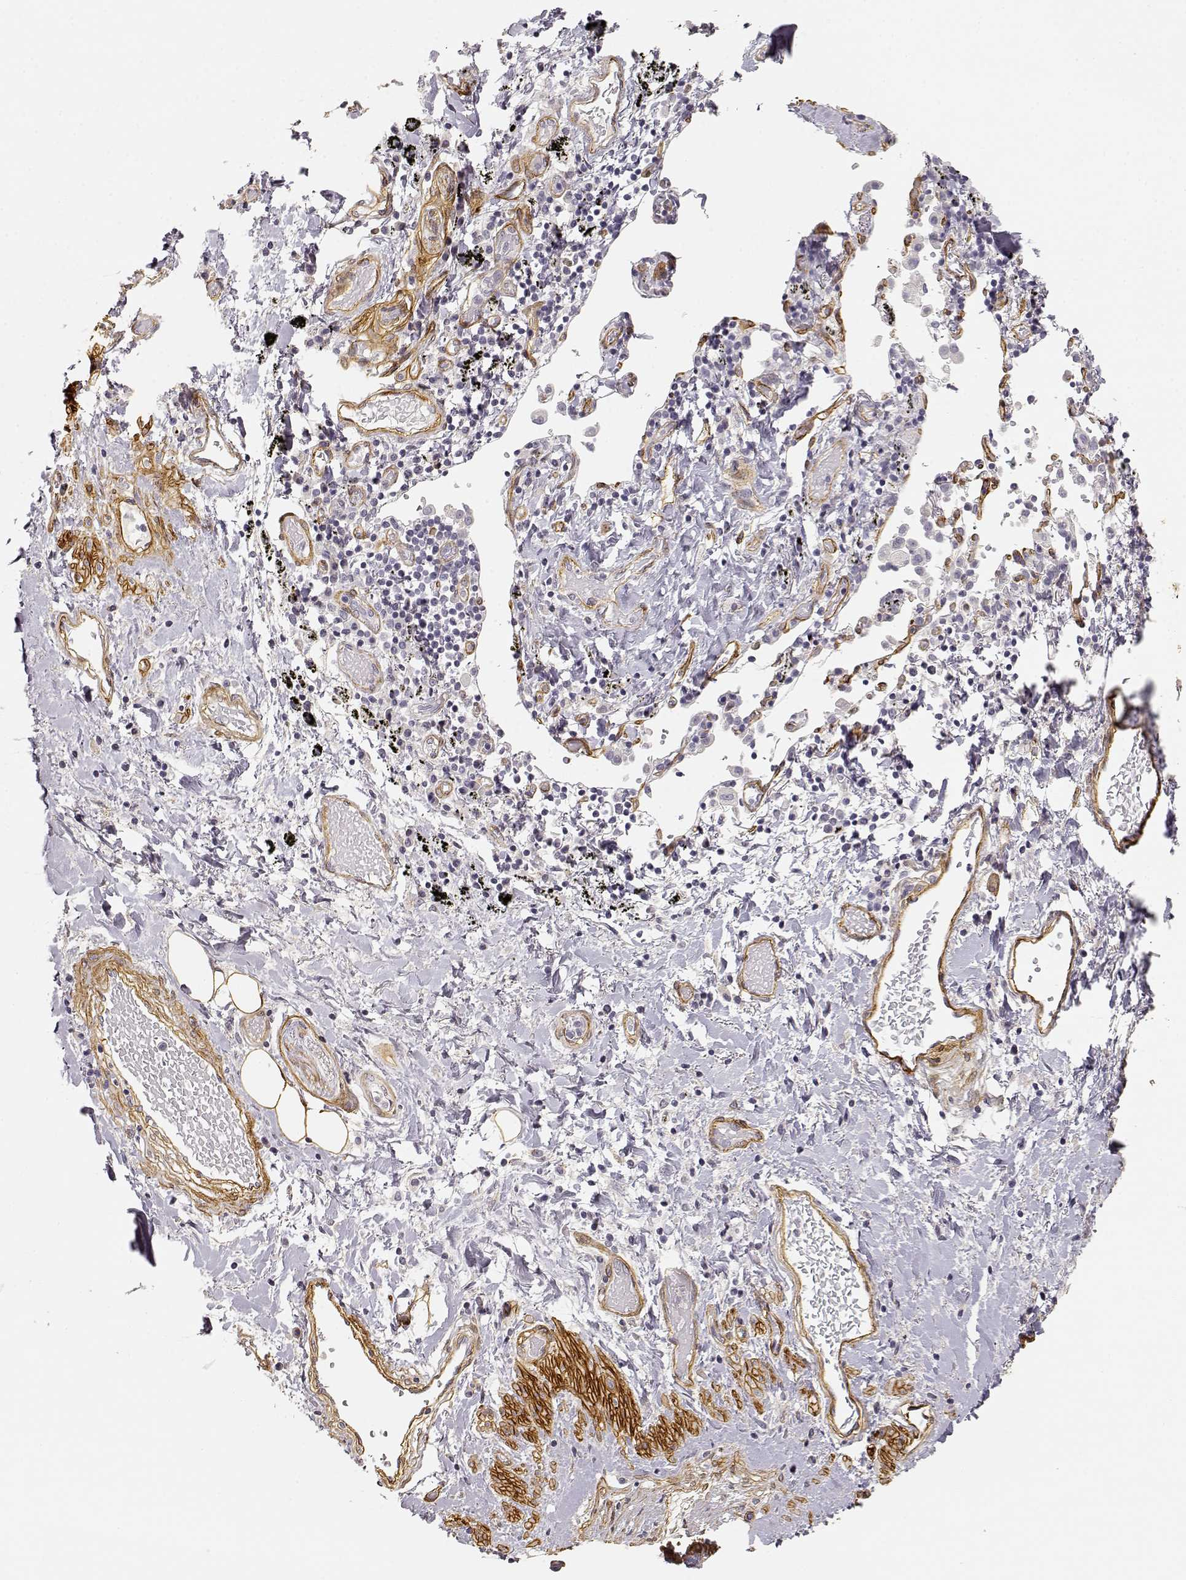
{"staining": {"intensity": "negative", "quantity": "none", "location": "none"}, "tissue": "lung cancer", "cell_type": "Tumor cells", "image_type": "cancer", "snomed": [{"axis": "morphology", "description": "Squamous cell carcinoma, NOS"}, {"axis": "topography", "description": "Lung"}], "caption": "High magnification brightfield microscopy of lung cancer stained with DAB (3,3'-diaminobenzidine) (brown) and counterstained with hematoxylin (blue): tumor cells show no significant expression.", "gene": "LAMA4", "patient": {"sex": "male", "age": 57}}